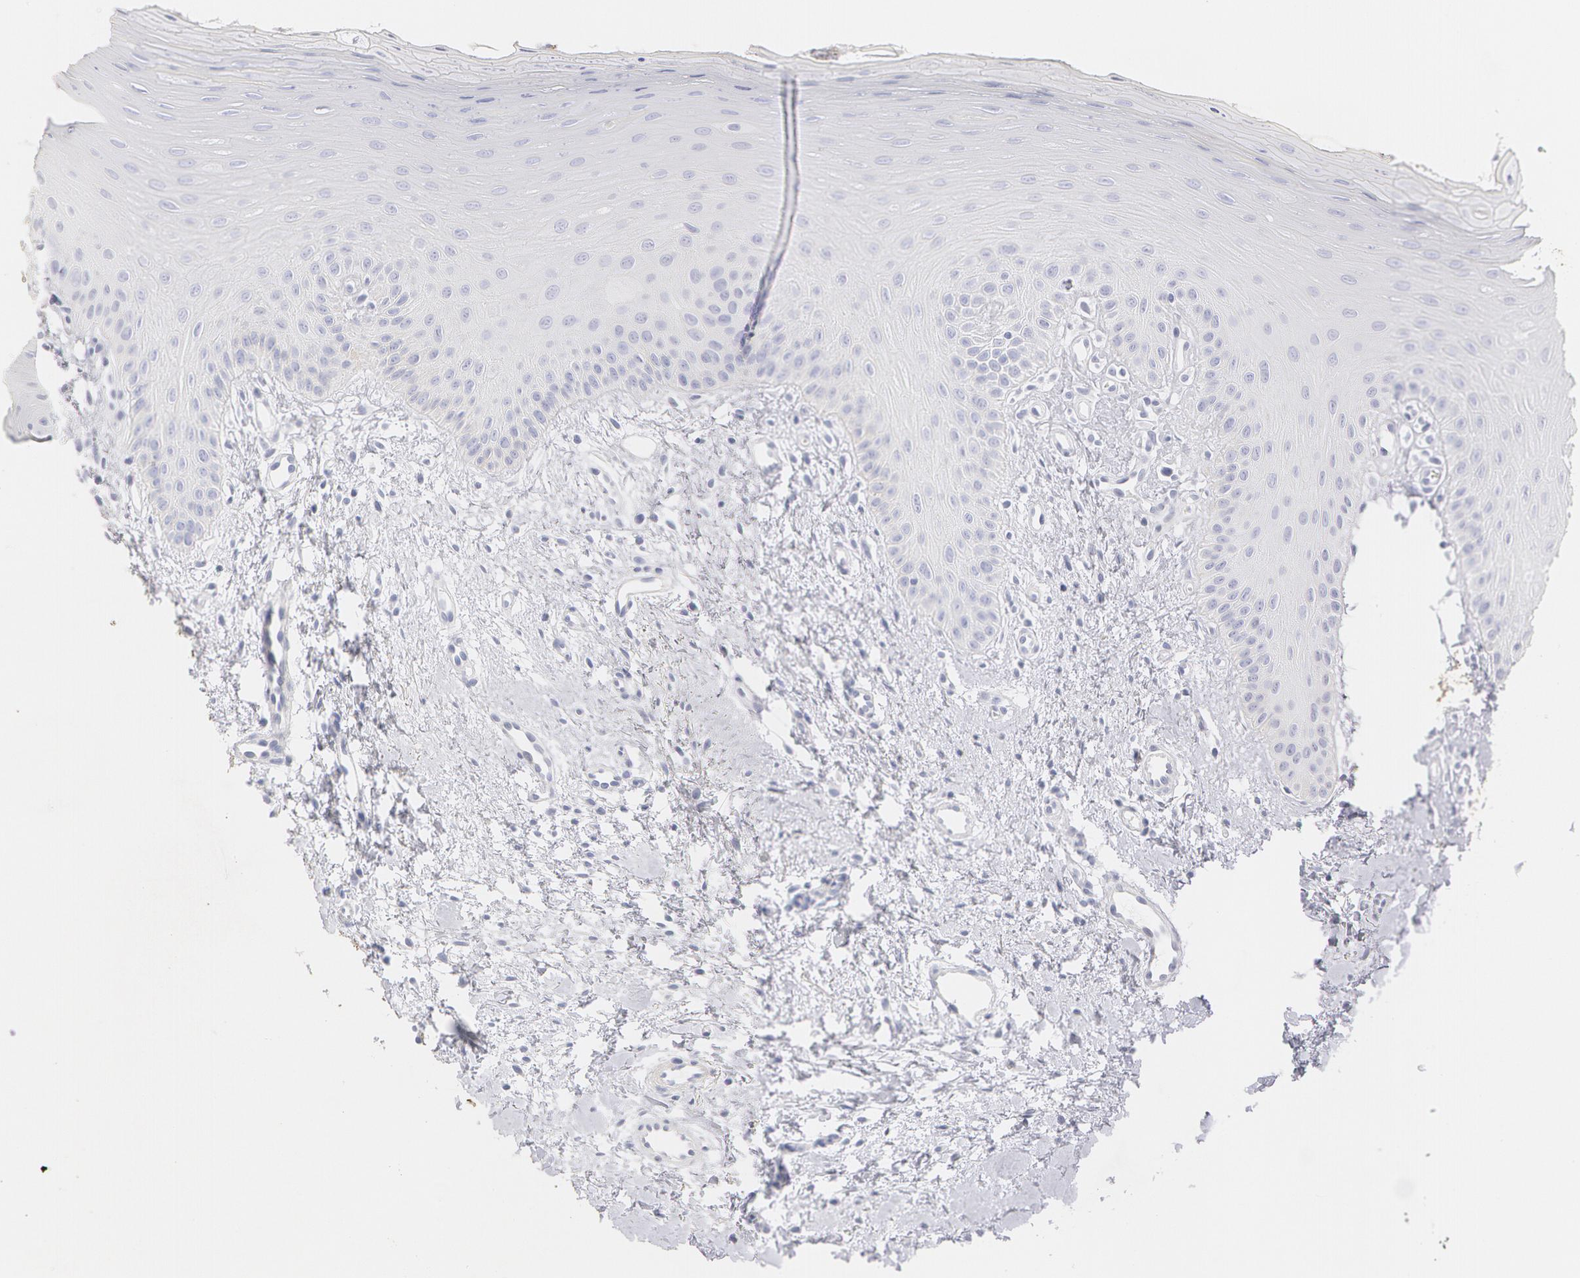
{"staining": {"intensity": "negative", "quantity": "none", "location": "none"}, "tissue": "oral mucosa", "cell_type": "Squamous epithelial cells", "image_type": "normal", "snomed": [{"axis": "morphology", "description": "Normal tissue, NOS"}, {"axis": "topography", "description": "Oral tissue"}], "caption": "Image shows no significant protein expression in squamous epithelial cells of unremarkable oral mucosa.", "gene": "KRT8", "patient": {"sex": "female", "age": 23}}